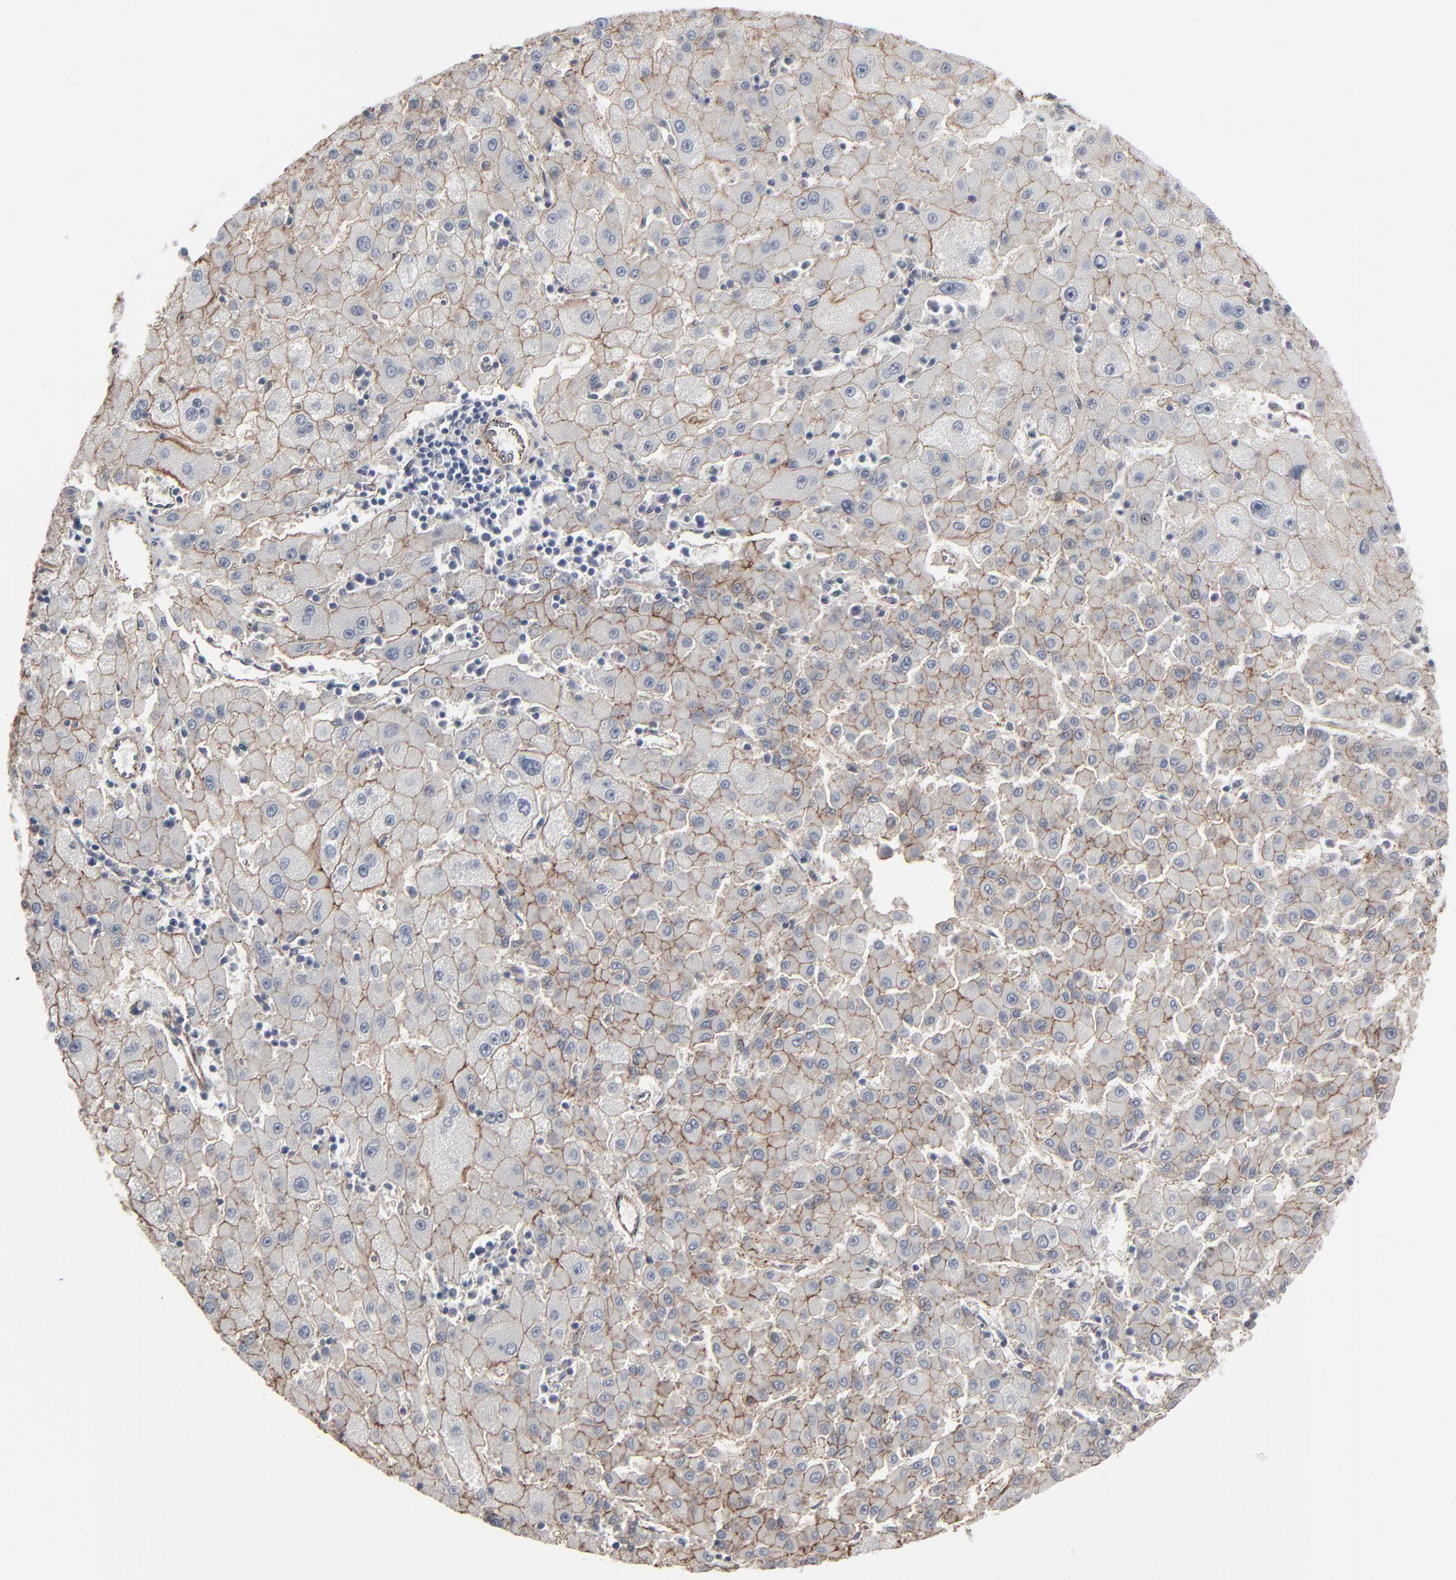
{"staining": {"intensity": "weak", "quantity": ">75%", "location": "cytoplasmic/membranous"}, "tissue": "liver cancer", "cell_type": "Tumor cells", "image_type": "cancer", "snomed": [{"axis": "morphology", "description": "Carcinoma, Hepatocellular, NOS"}, {"axis": "topography", "description": "Liver"}], "caption": "A histopathology image showing weak cytoplasmic/membranous staining in about >75% of tumor cells in liver cancer, as visualized by brown immunohistochemical staining.", "gene": "CTNND1", "patient": {"sex": "male", "age": 72}}